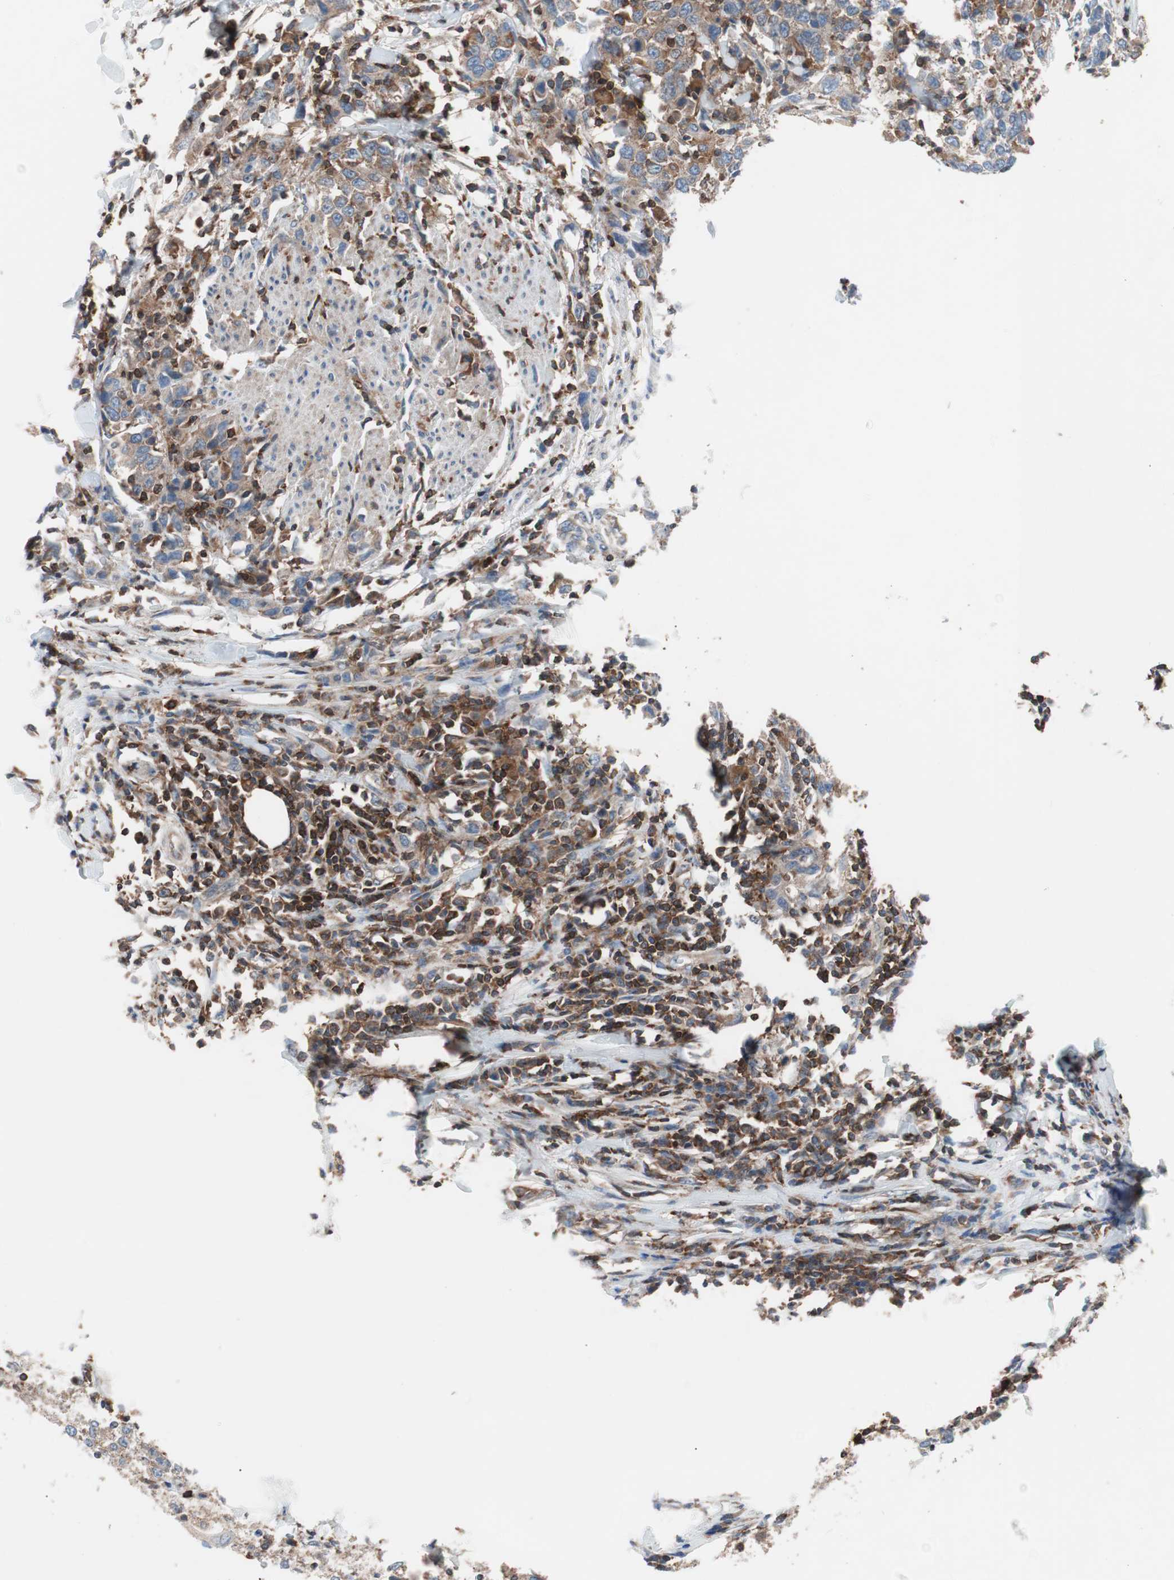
{"staining": {"intensity": "moderate", "quantity": ">75%", "location": "cytoplasmic/membranous"}, "tissue": "urothelial cancer", "cell_type": "Tumor cells", "image_type": "cancer", "snomed": [{"axis": "morphology", "description": "Urothelial carcinoma, High grade"}, {"axis": "topography", "description": "Urinary bladder"}], "caption": "Urothelial cancer was stained to show a protein in brown. There is medium levels of moderate cytoplasmic/membranous staining in approximately >75% of tumor cells.", "gene": "PIK3R1", "patient": {"sex": "male", "age": 61}}